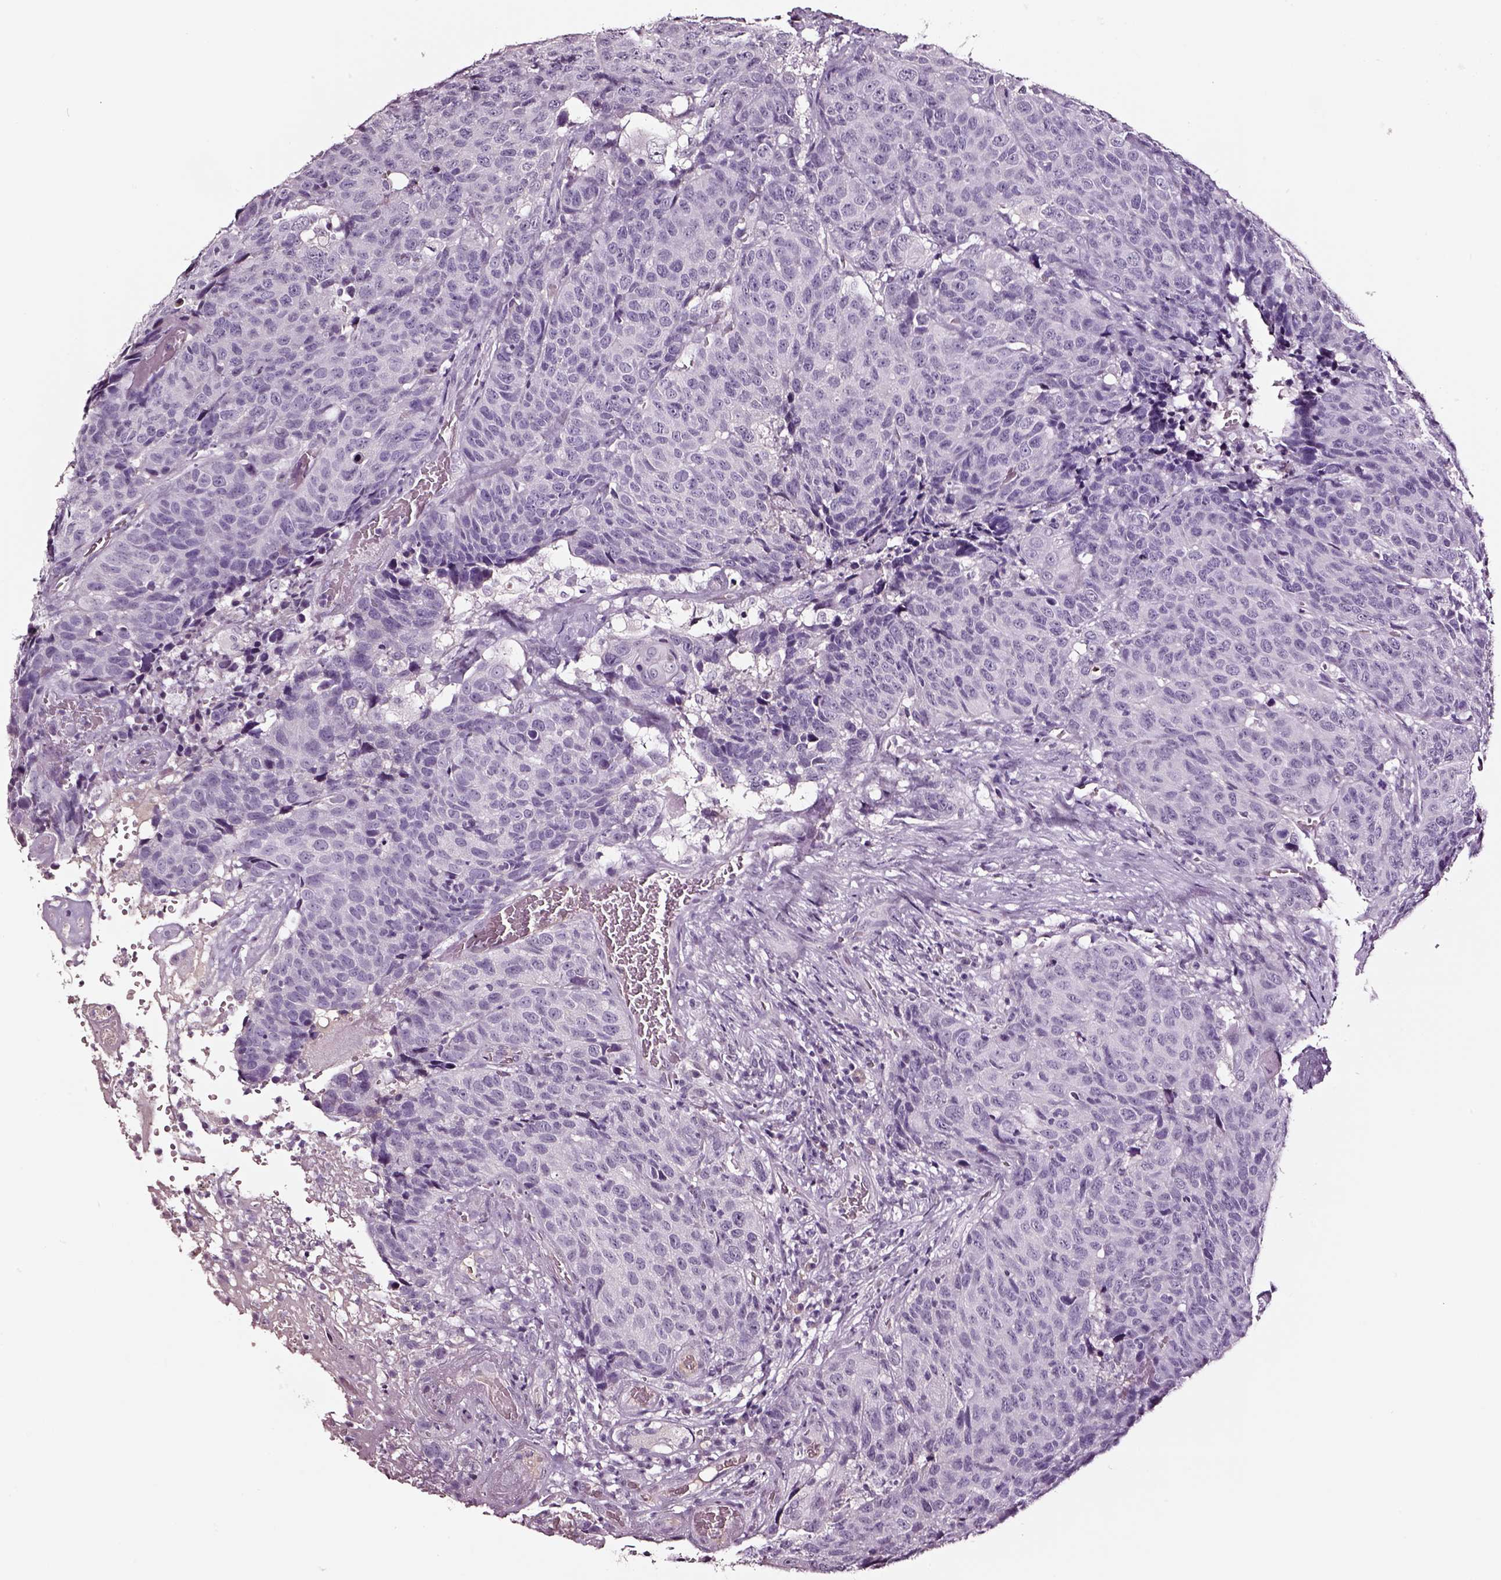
{"staining": {"intensity": "negative", "quantity": "none", "location": "none"}, "tissue": "head and neck cancer", "cell_type": "Tumor cells", "image_type": "cancer", "snomed": [{"axis": "morphology", "description": "Squamous cell carcinoma, NOS"}, {"axis": "topography", "description": "Head-Neck"}], "caption": "Human head and neck cancer (squamous cell carcinoma) stained for a protein using IHC exhibits no expression in tumor cells.", "gene": "SMIM17", "patient": {"sex": "male", "age": 66}}